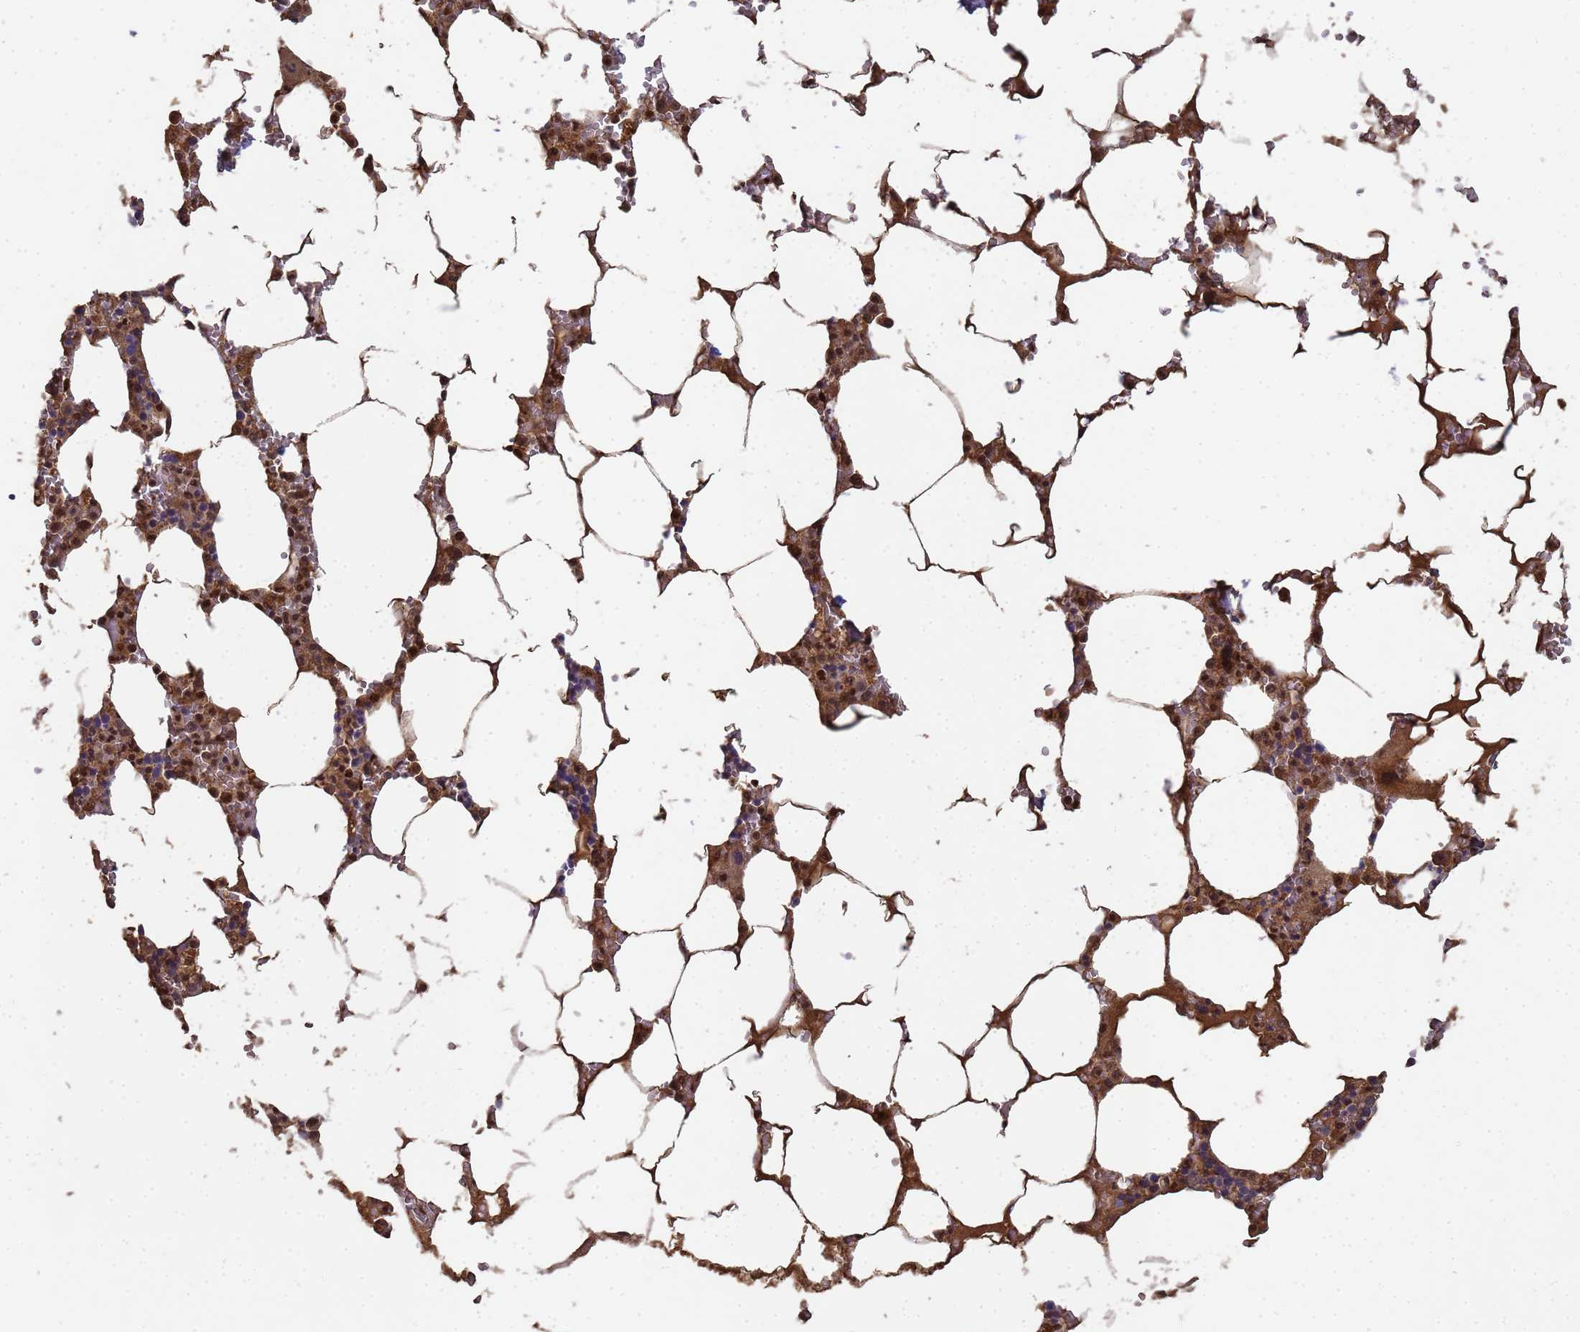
{"staining": {"intensity": "moderate", "quantity": ">75%", "location": "cytoplasmic/membranous,nuclear"}, "tissue": "bone marrow", "cell_type": "Hematopoietic cells", "image_type": "normal", "snomed": [{"axis": "morphology", "description": "Normal tissue, NOS"}, {"axis": "topography", "description": "Bone marrow"}], "caption": "An IHC photomicrograph of benign tissue is shown. Protein staining in brown labels moderate cytoplasmic/membranous,nuclear positivity in bone marrow within hematopoietic cells.", "gene": "SECISBP2", "patient": {"sex": "male", "age": 70}}